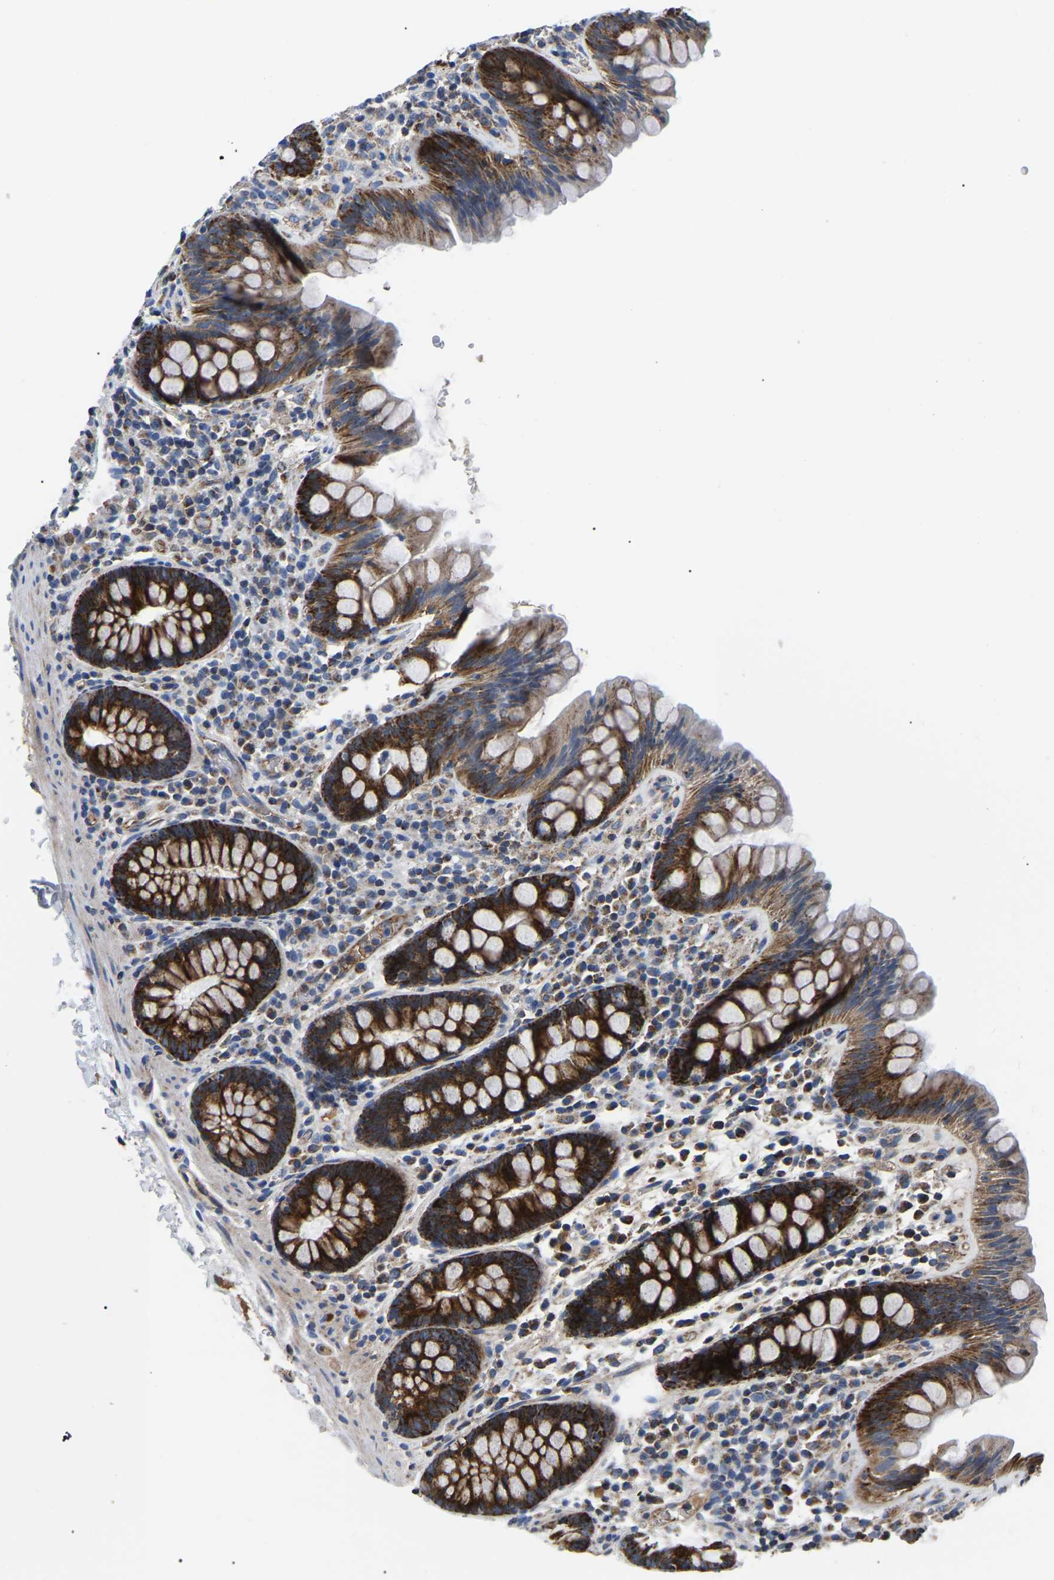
{"staining": {"intensity": "weak", "quantity": ">75%", "location": "cytoplasmic/membranous"}, "tissue": "colon", "cell_type": "Endothelial cells", "image_type": "normal", "snomed": [{"axis": "morphology", "description": "Normal tissue, NOS"}, {"axis": "topography", "description": "Colon"}], "caption": "Immunohistochemical staining of normal human colon reveals weak cytoplasmic/membranous protein expression in approximately >75% of endothelial cells.", "gene": "PPM1E", "patient": {"sex": "female", "age": 80}}